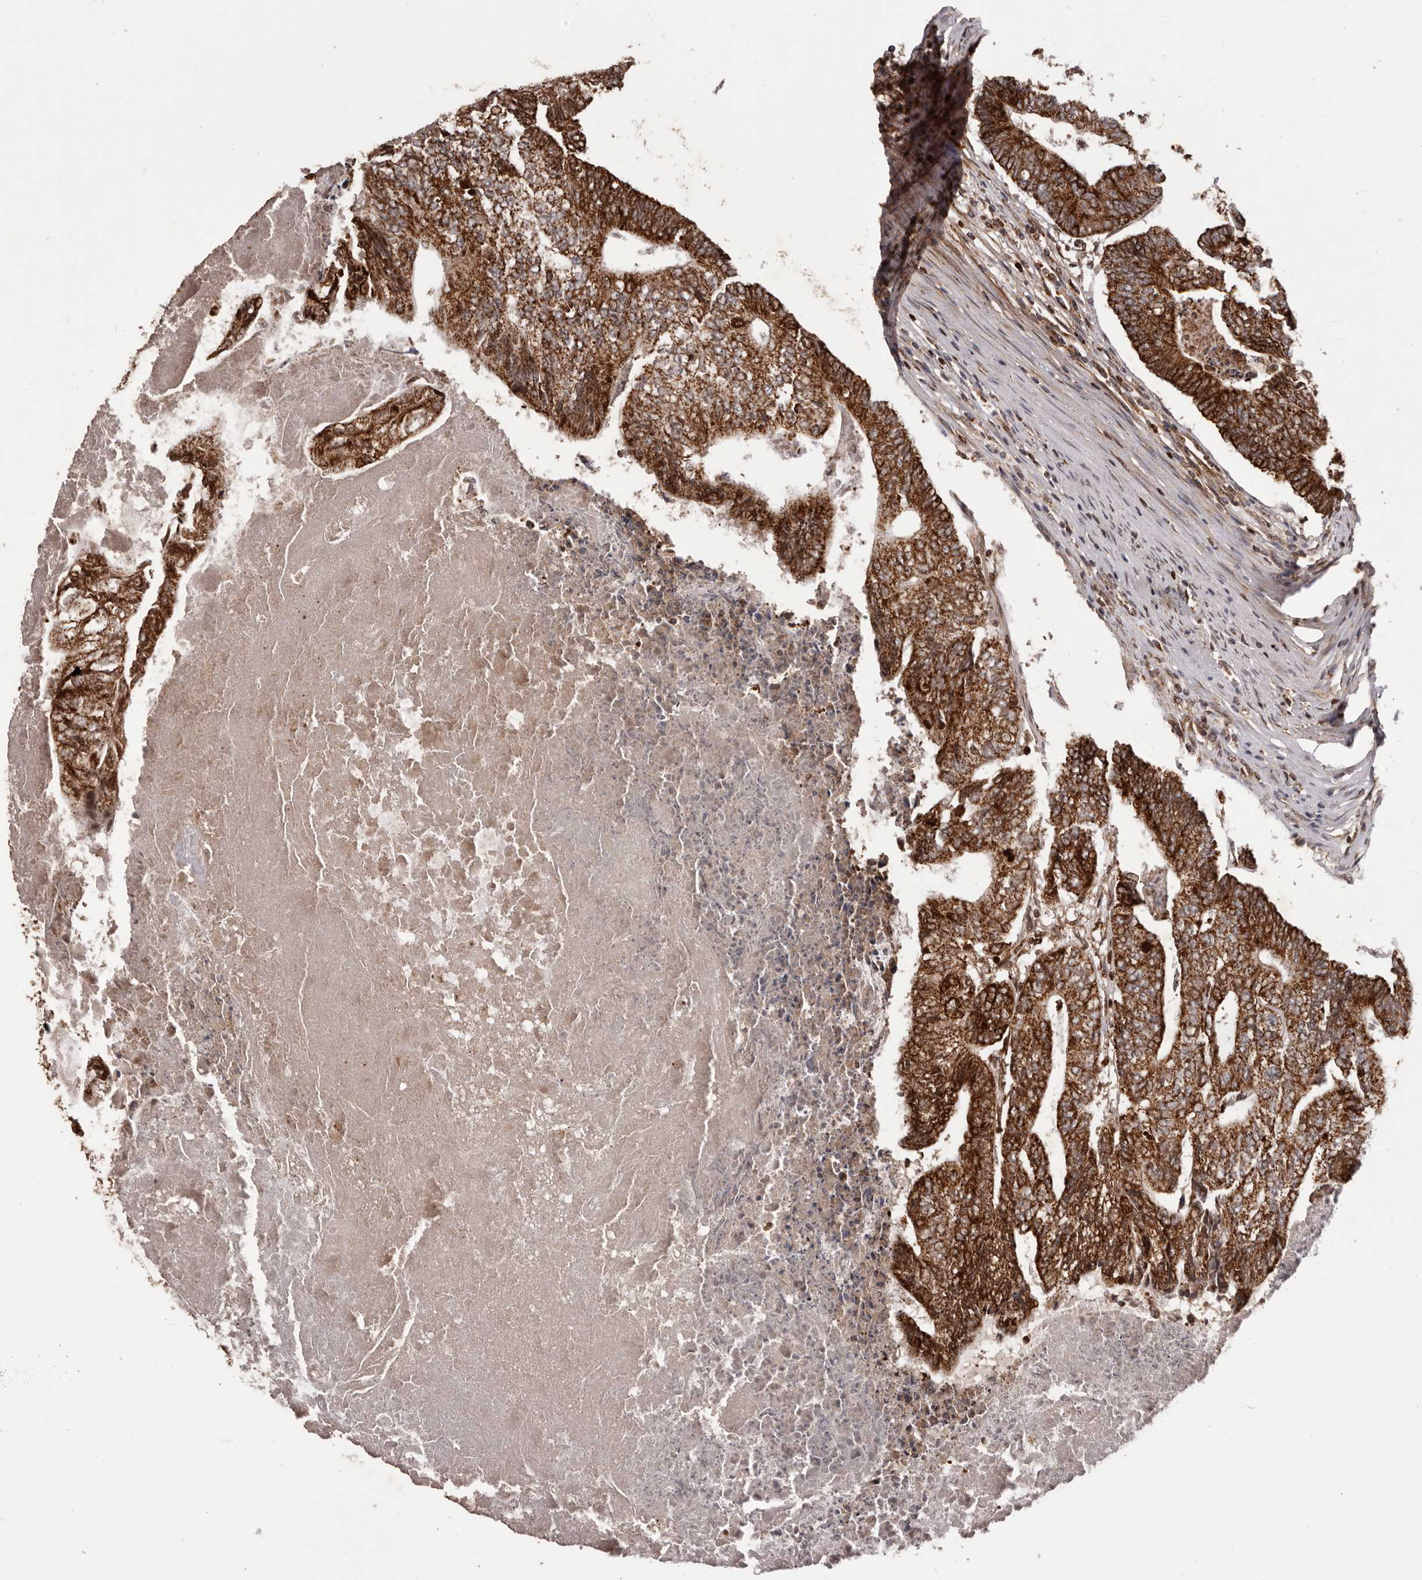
{"staining": {"intensity": "strong", "quantity": ">75%", "location": "cytoplasmic/membranous"}, "tissue": "colorectal cancer", "cell_type": "Tumor cells", "image_type": "cancer", "snomed": [{"axis": "morphology", "description": "Adenocarcinoma, NOS"}, {"axis": "topography", "description": "Colon"}], "caption": "DAB (3,3'-diaminobenzidine) immunohistochemical staining of colorectal adenocarcinoma displays strong cytoplasmic/membranous protein positivity in approximately >75% of tumor cells.", "gene": "CHRM2", "patient": {"sex": "female", "age": 67}}